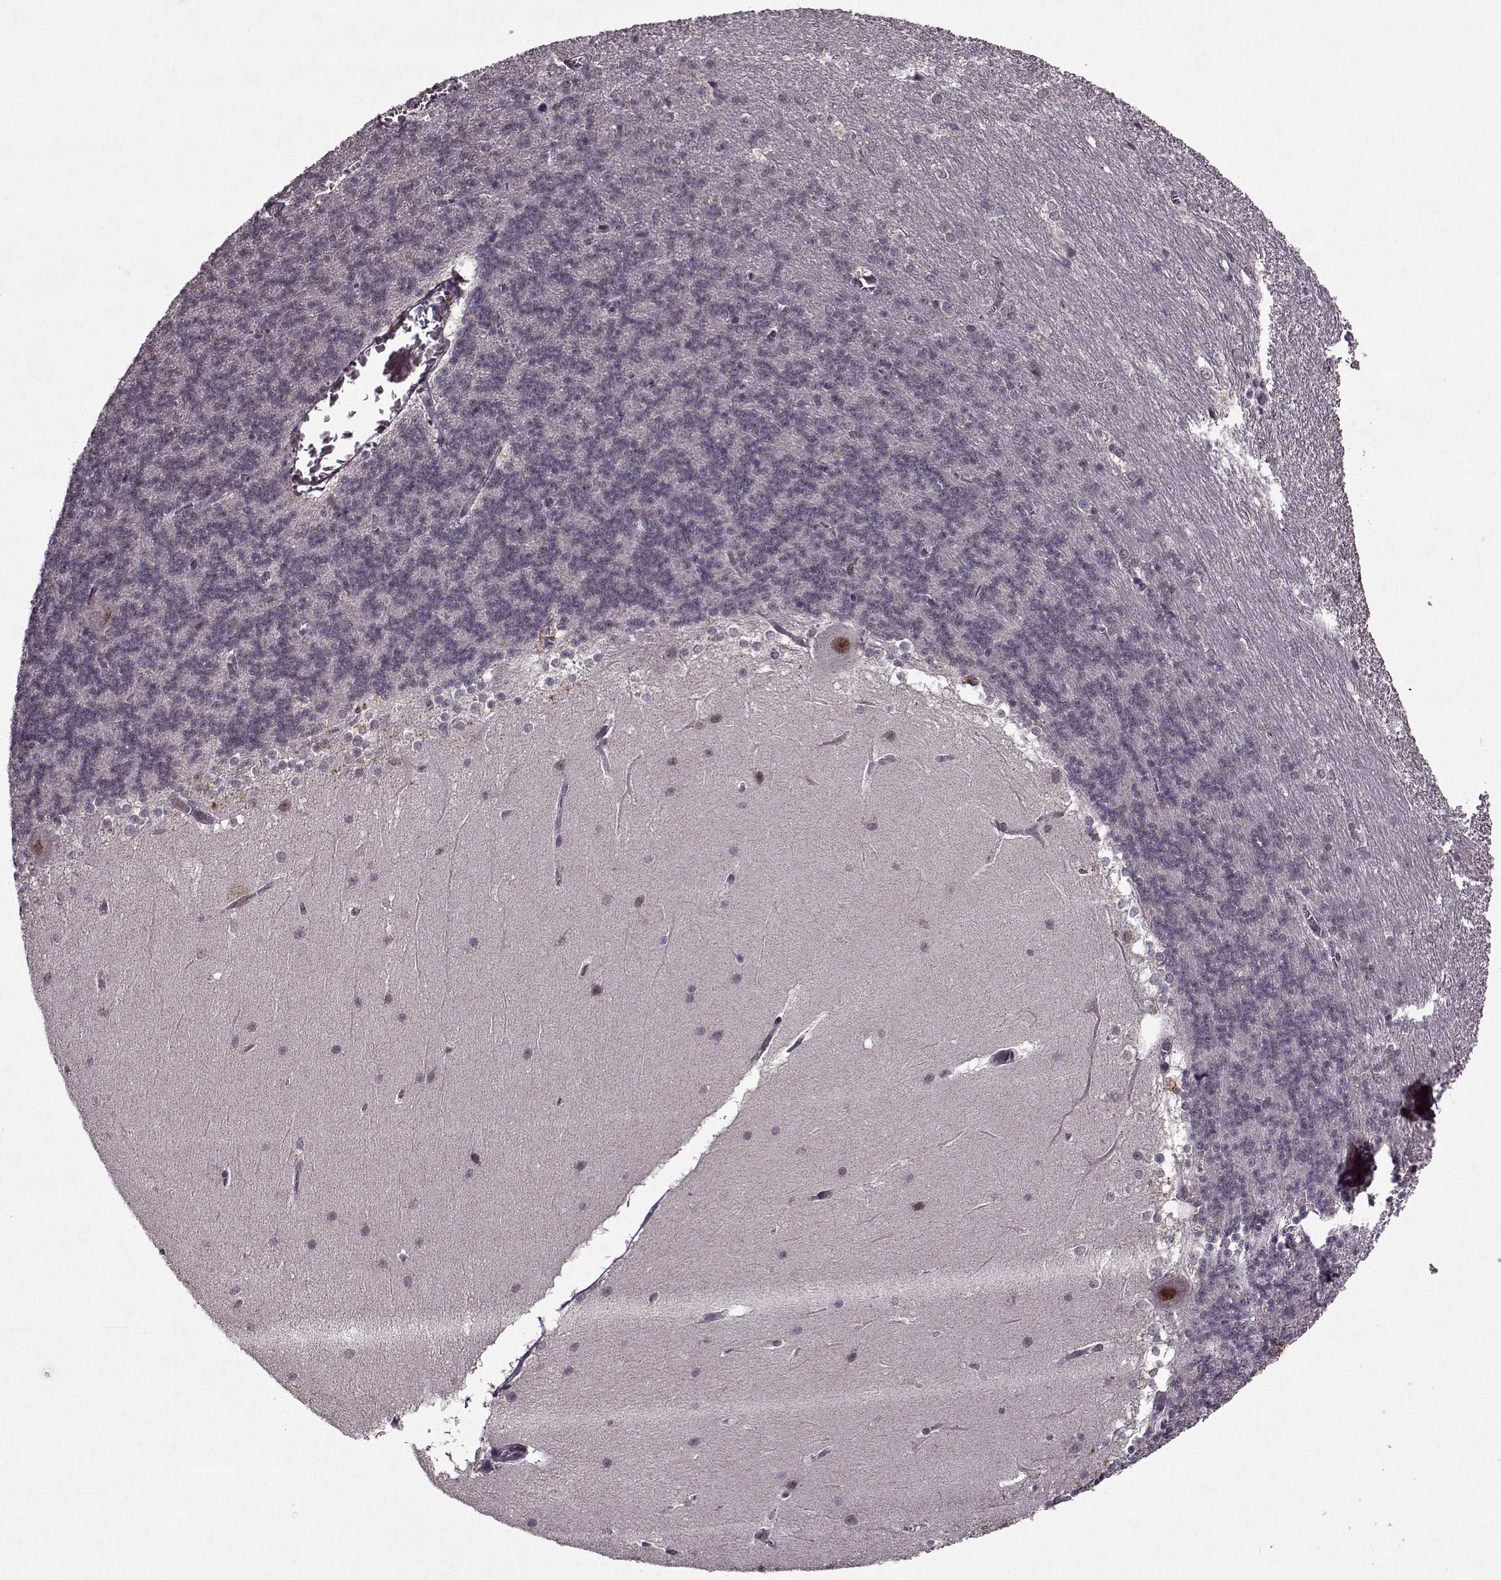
{"staining": {"intensity": "negative", "quantity": "none", "location": "none"}, "tissue": "cerebellum", "cell_type": "Cells in granular layer", "image_type": "normal", "snomed": [{"axis": "morphology", "description": "Normal tissue, NOS"}, {"axis": "topography", "description": "Cerebellum"}], "caption": "IHC micrograph of benign cerebellum: human cerebellum stained with DAB demonstrates no significant protein expression in cells in granular layer.", "gene": "PSMA7", "patient": {"sex": "female", "age": 19}}